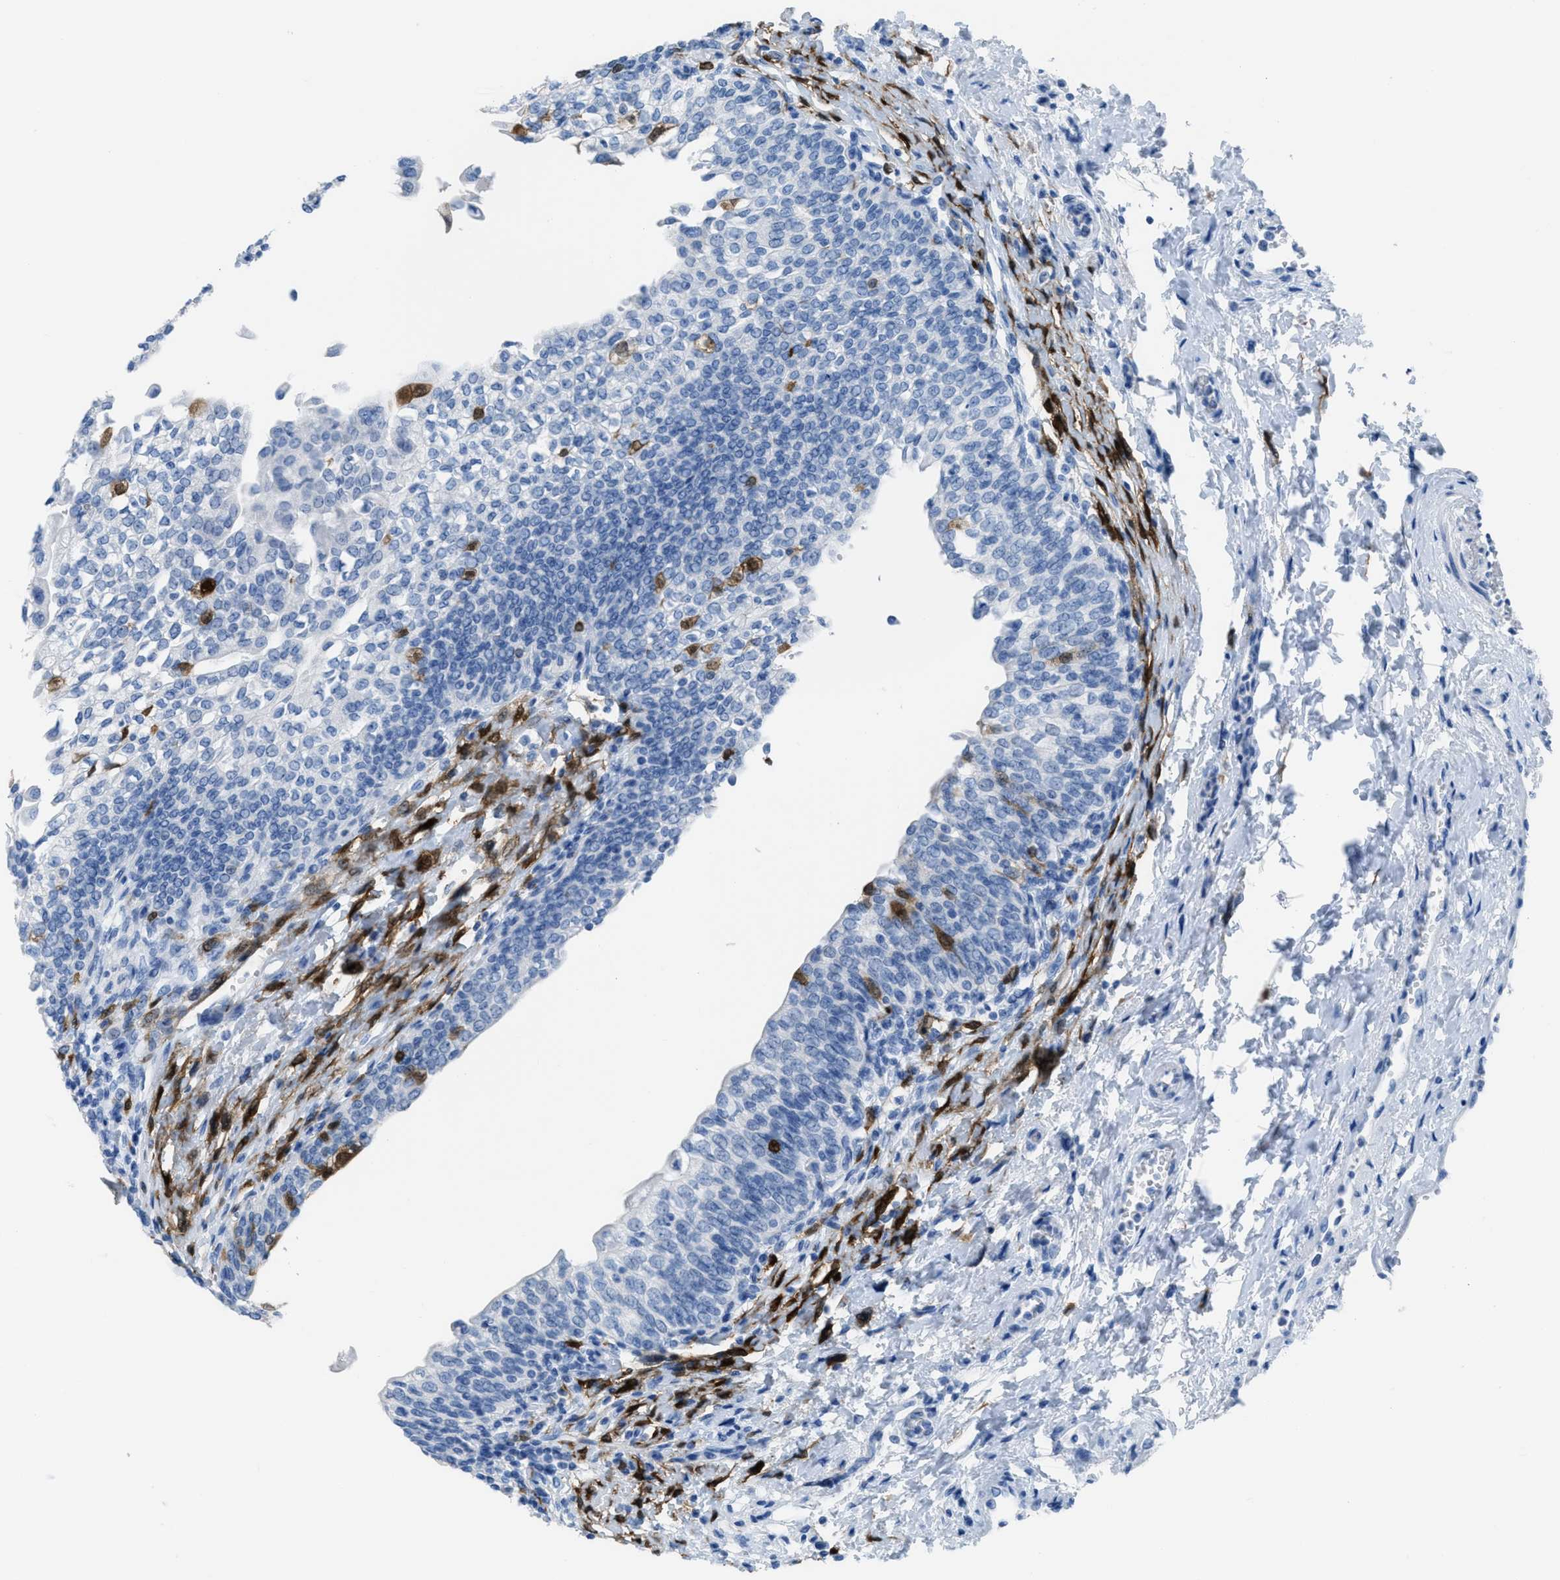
{"staining": {"intensity": "negative", "quantity": "none", "location": "none"}, "tissue": "urinary bladder", "cell_type": "Urothelial cells", "image_type": "normal", "snomed": [{"axis": "morphology", "description": "Normal tissue, NOS"}, {"axis": "topography", "description": "Urinary bladder"}], "caption": "DAB immunohistochemical staining of unremarkable human urinary bladder demonstrates no significant staining in urothelial cells.", "gene": "CDKN2A", "patient": {"sex": "male", "age": 55}}